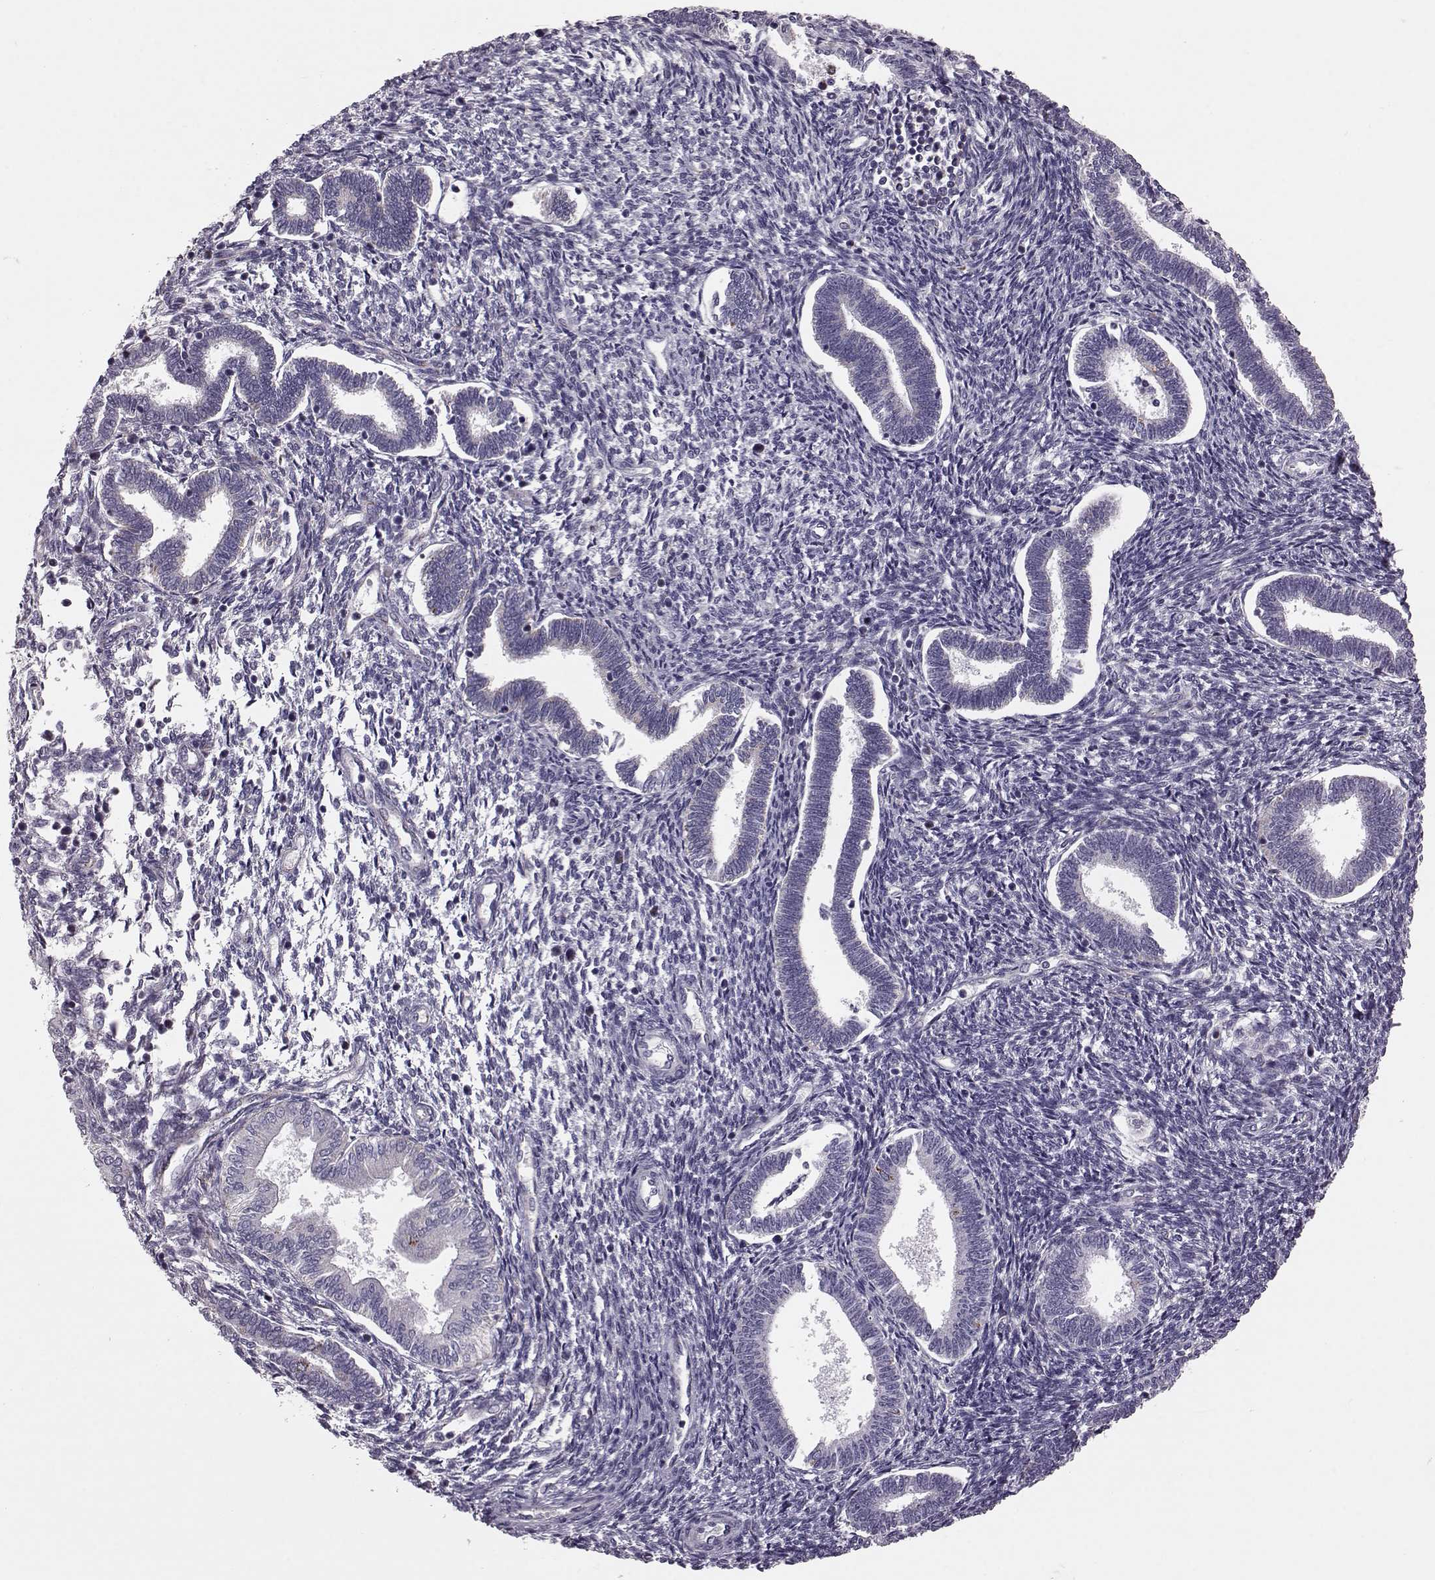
{"staining": {"intensity": "negative", "quantity": "none", "location": "none"}, "tissue": "endometrium", "cell_type": "Cells in endometrial stroma", "image_type": "normal", "snomed": [{"axis": "morphology", "description": "Normal tissue, NOS"}, {"axis": "topography", "description": "Endometrium"}], "caption": "The image shows no staining of cells in endometrial stroma in unremarkable endometrium. (DAB immunohistochemistry (IHC) visualized using brightfield microscopy, high magnification).", "gene": "RIMS2", "patient": {"sex": "female", "age": 42}}